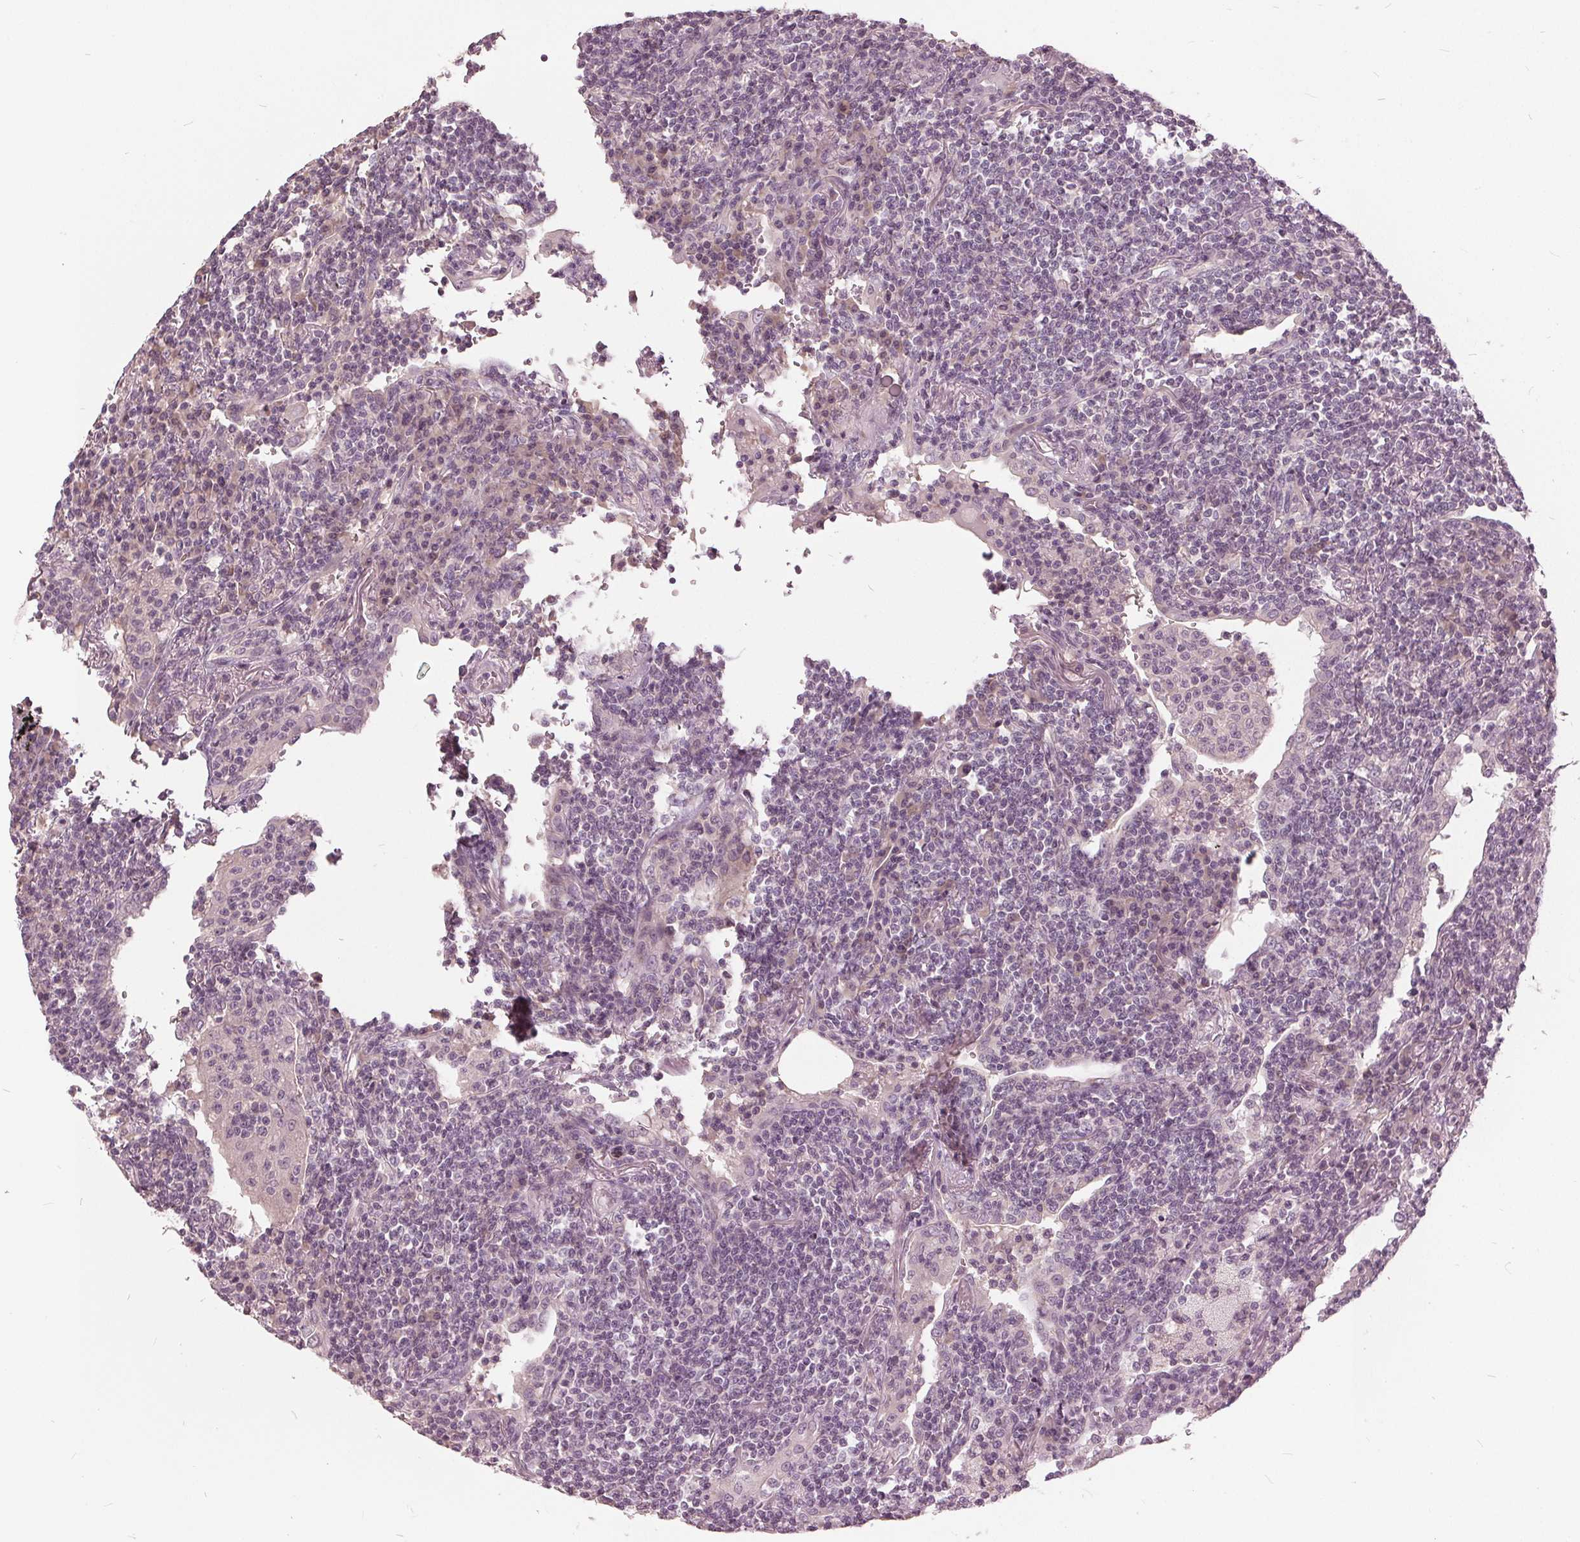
{"staining": {"intensity": "negative", "quantity": "none", "location": "none"}, "tissue": "lymphoma", "cell_type": "Tumor cells", "image_type": "cancer", "snomed": [{"axis": "morphology", "description": "Malignant lymphoma, non-Hodgkin's type, Low grade"}, {"axis": "topography", "description": "Lung"}], "caption": "Protein analysis of lymphoma reveals no significant positivity in tumor cells.", "gene": "KLK13", "patient": {"sex": "female", "age": 71}}